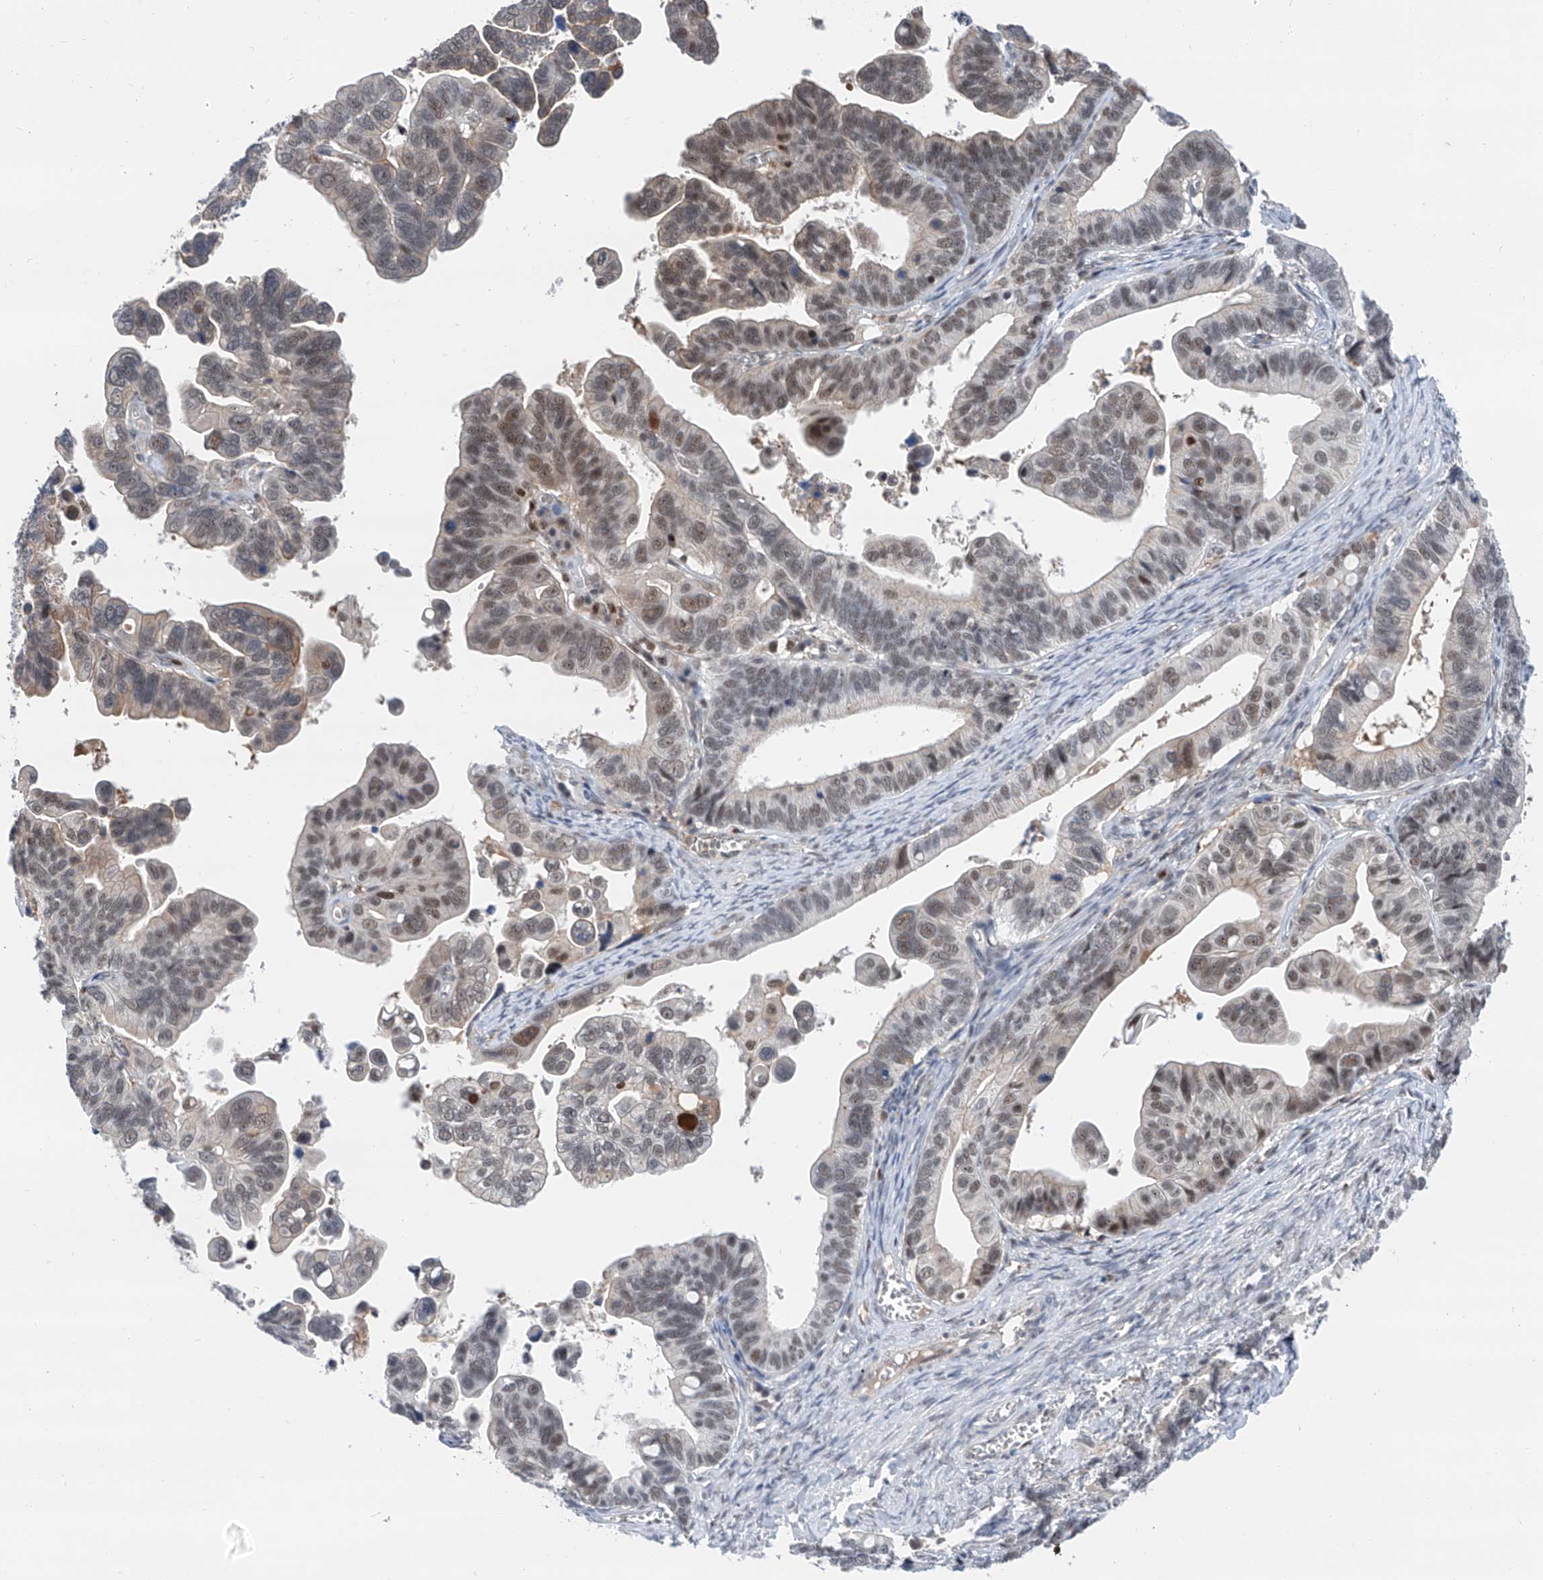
{"staining": {"intensity": "moderate", "quantity": "<25%", "location": "nuclear"}, "tissue": "ovarian cancer", "cell_type": "Tumor cells", "image_type": "cancer", "snomed": [{"axis": "morphology", "description": "Cystadenocarcinoma, serous, NOS"}, {"axis": "topography", "description": "Ovary"}], "caption": "A micrograph of ovarian cancer (serous cystadenocarcinoma) stained for a protein shows moderate nuclear brown staining in tumor cells.", "gene": "SNRNP200", "patient": {"sex": "female", "age": 56}}